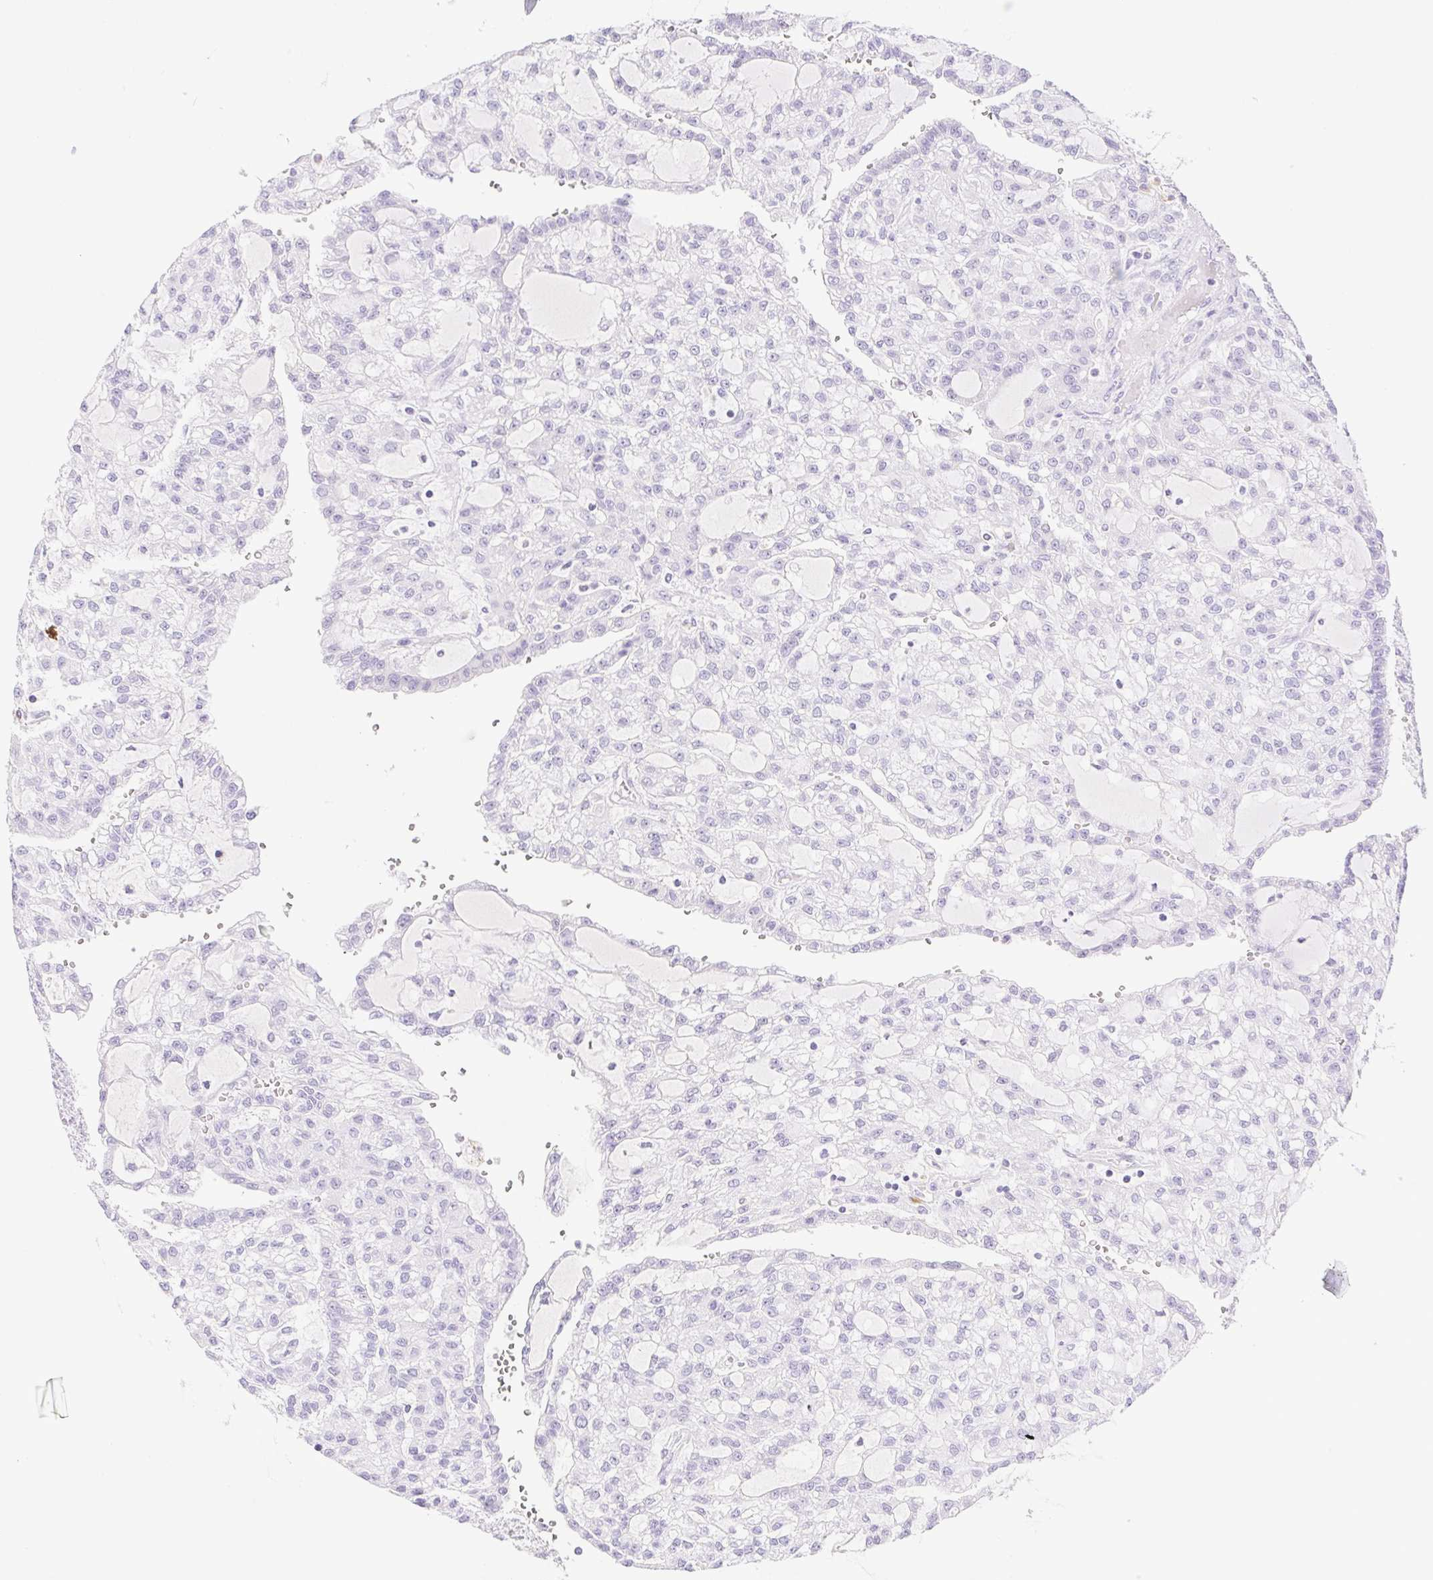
{"staining": {"intensity": "negative", "quantity": "none", "location": "none"}, "tissue": "renal cancer", "cell_type": "Tumor cells", "image_type": "cancer", "snomed": [{"axis": "morphology", "description": "Adenocarcinoma, NOS"}, {"axis": "topography", "description": "Kidney"}], "caption": "Micrograph shows no protein positivity in tumor cells of renal adenocarcinoma tissue. (DAB (3,3'-diaminobenzidine) IHC visualized using brightfield microscopy, high magnification).", "gene": "PAPPA2", "patient": {"sex": "male", "age": 63}}